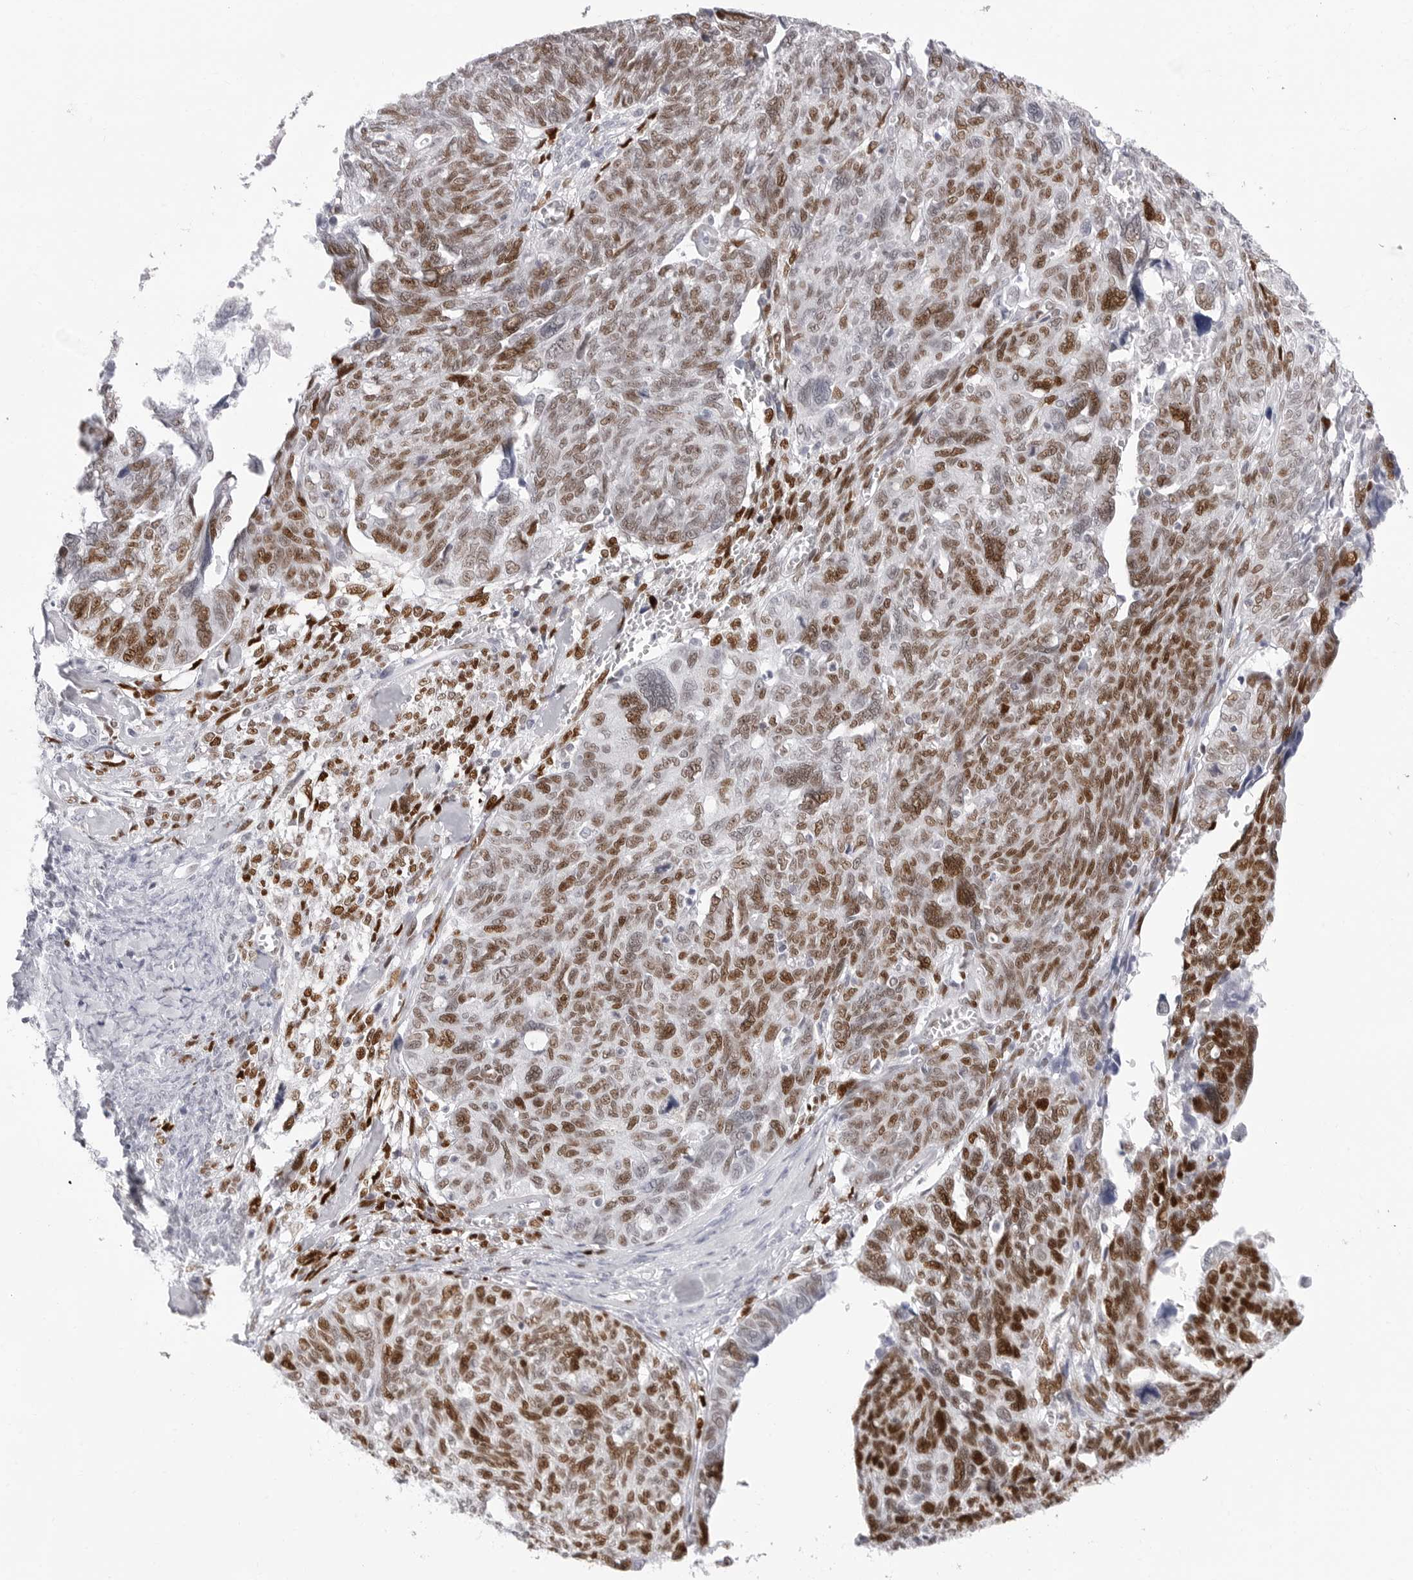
{"staining": {"intensity": "moderate", "quantity": ">75%", "location": "nuclear"}, "tissue": "ovarian cancer", "cell_type": "Tumor cells", "image_type": "cancer", "snomed": [{"axis": "morphology", "description": "Cystadenocarcinoma, serous, NOS"}, {"axis": "topography", "description": "Ovary"}], "caption": "Protein expression analysis of ovarian serous cystadenocarcinoma exhibits moderate nuclear positivity in about >75% of tumor cells. Immunohistochemistry stains the protein of interest in brown and the nuclei are stained blue.", "gene": "NASP", "patient": {"sex": "female", "age": 79}}